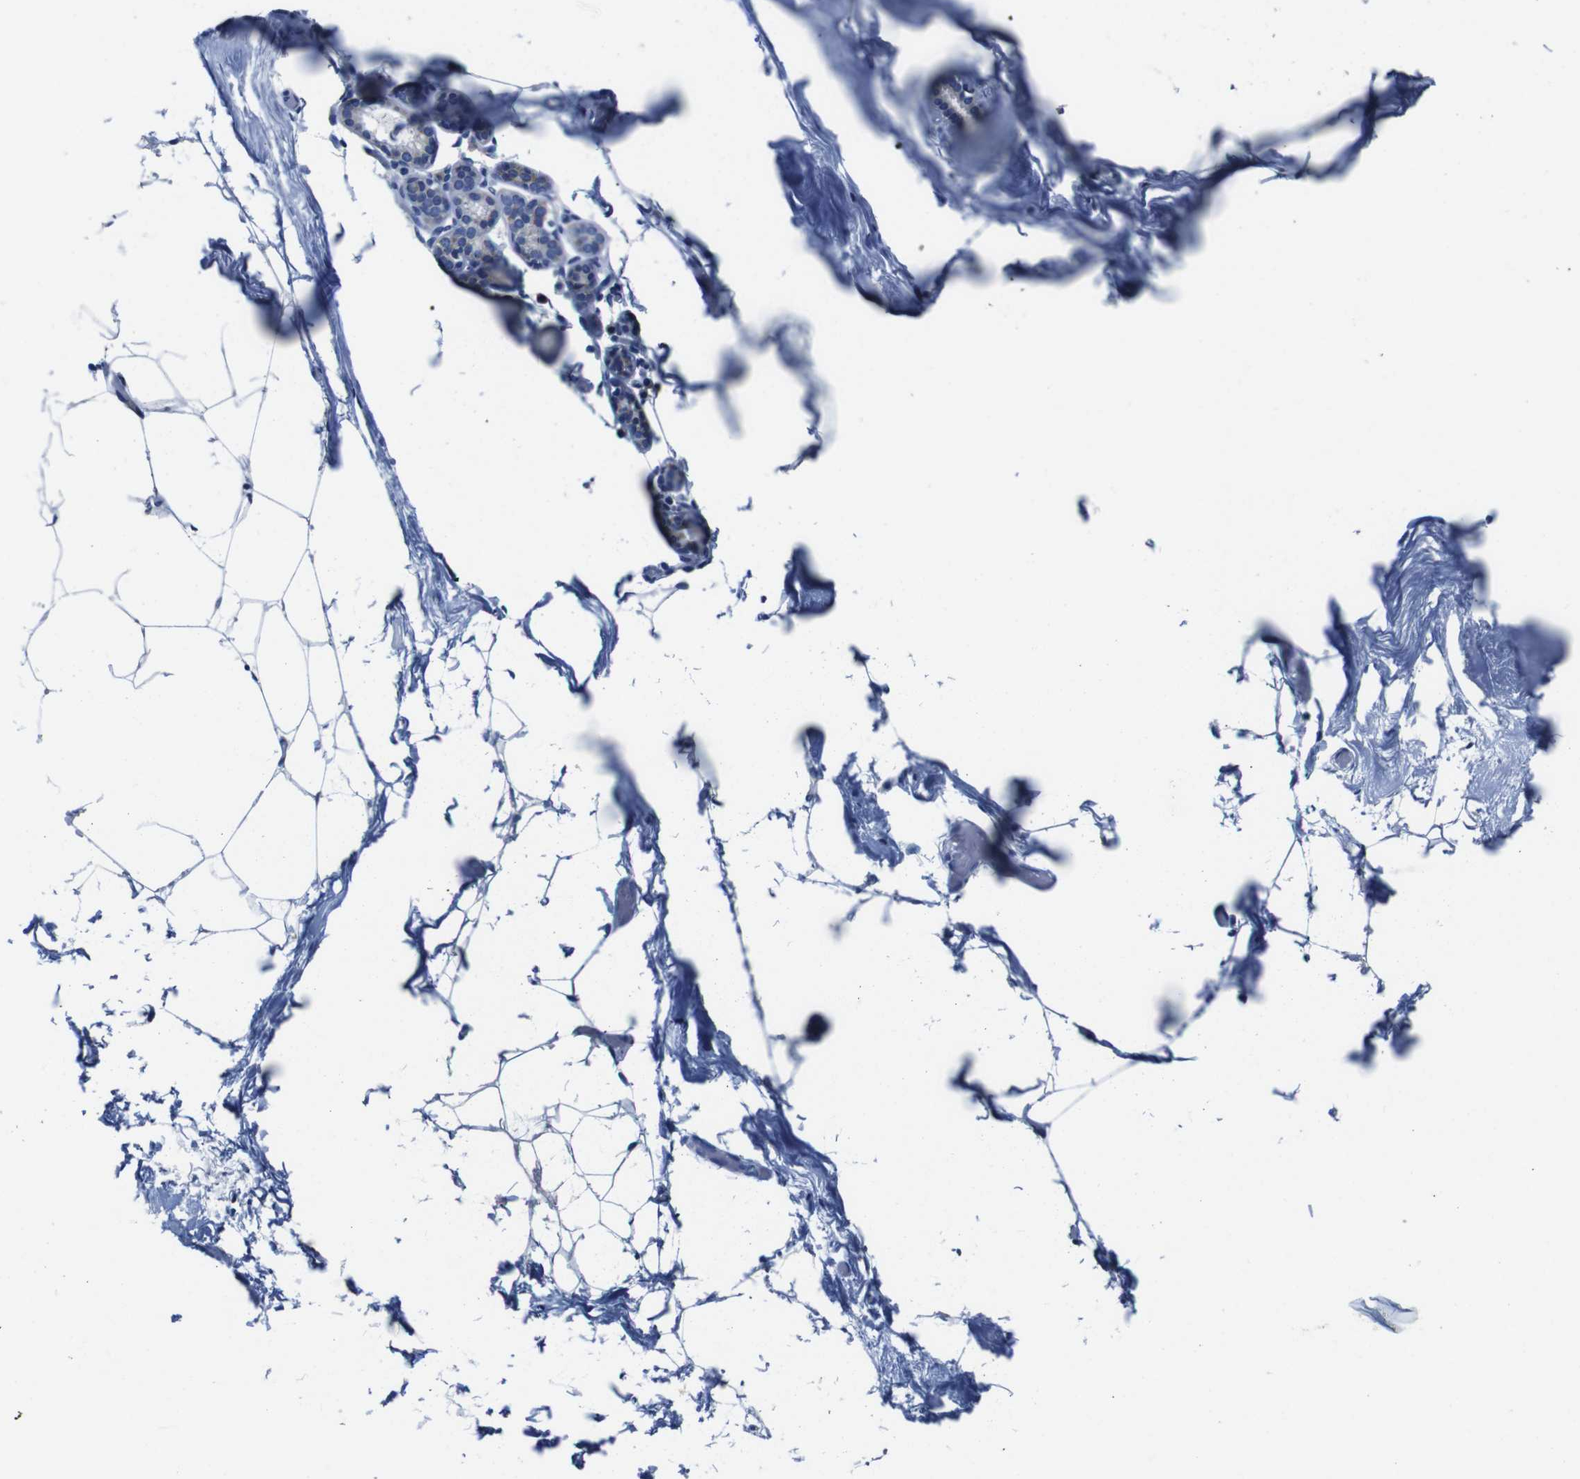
{"staining": {"intensity": "negative", "quantity": "none", "location": "none"}, "tissue": "adipose tissue", "cell_type": "Adipocytes", "image_type": "normal", "snomed": [{"axis": "morphology", "description": "Normal tissue, NOS"}, {"axis": "topography", "description": "Breast"}, {"axis": "topography", "description": "Soft tissue"}], "caption": "Micrograph shows no significant protein staining in adipocytes of benign adipose tissue. The staining was performed using DAB to visualize the protein expression in brown, while the nuclei were stained in blue with hematoxylin (Magnification: 20x).", "gene": "SNX19", "patient": {"sex": "female", "age": 75}}